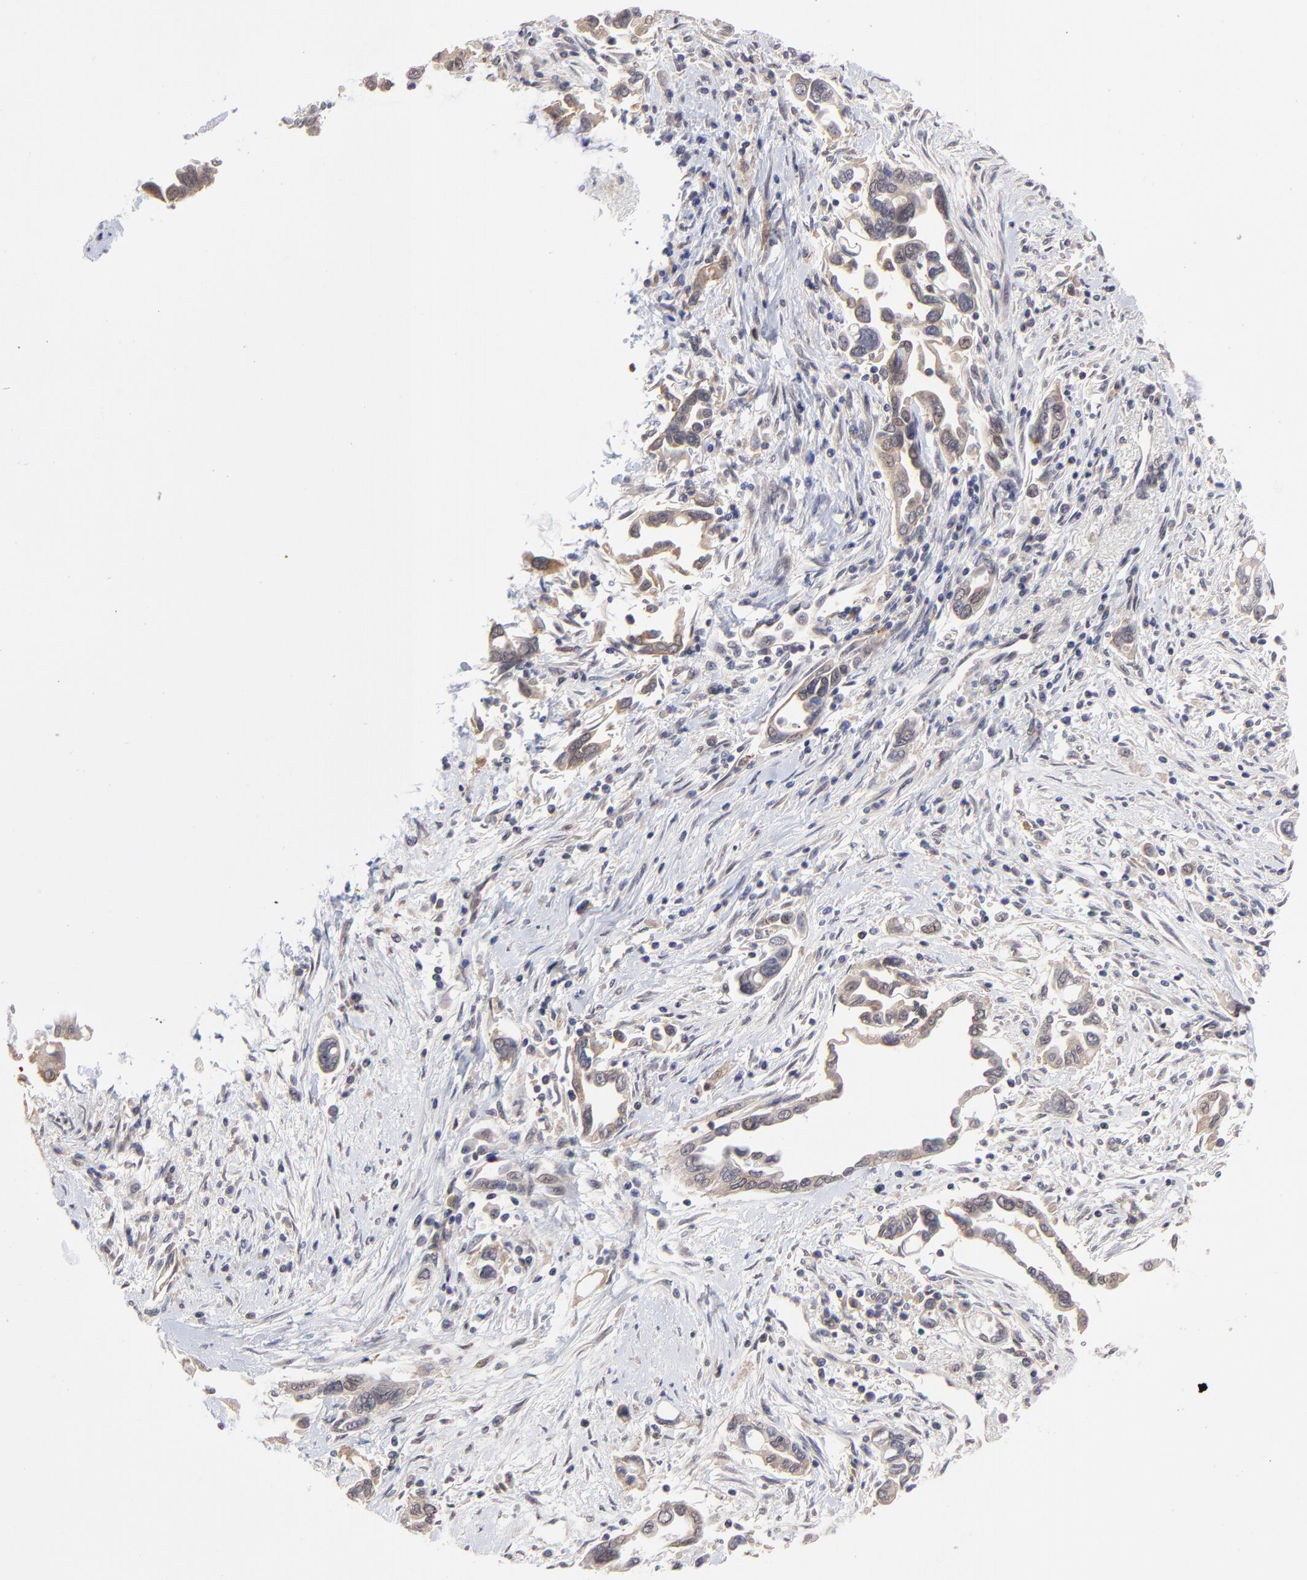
{"staining": {"intensity": "weak", "quantity": "25%-75%", "location": "cytoplasmic/membranous"}, "tissue": "pancreatic cancer", "cell_type": "Tumor cells", "image_type": "cancer", "snomed": [{"axis": "morphology", "description": "Adenocarcinoma, NOS"}, {"axis": "topography", "description": "Pancreas"}], "caption": "A brown stain highlights weak cytoplasmic/membranous staining of a protein in pancreatic adenocarcinoma tumor cells.", "gene": "GART", "patient": {"sex": "female", "age": 57}}